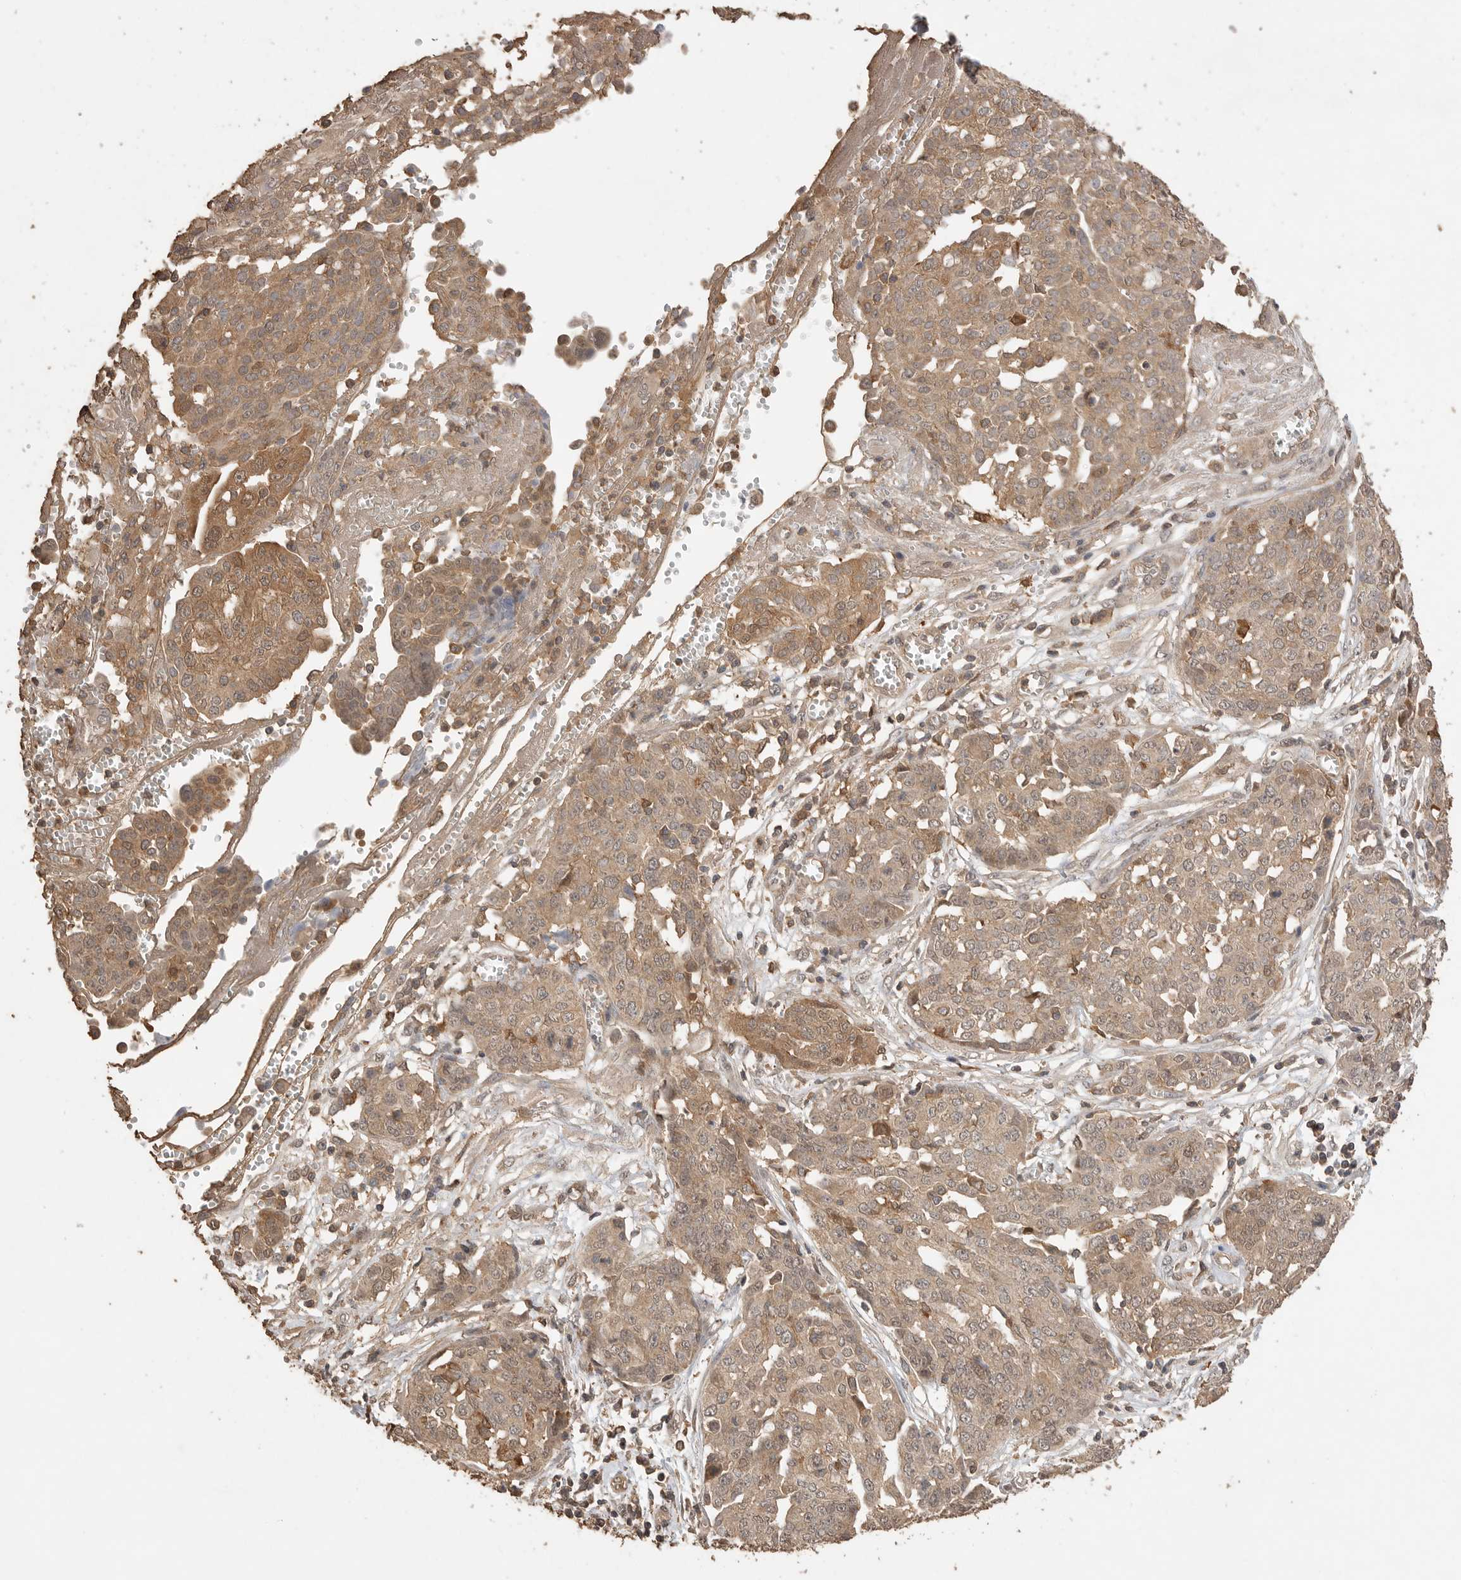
{"staining": {"intensity": "moderate", "quantity": ">75%", "location": "cytoplasmic/membranous"}, "tissue": "ovarian cancer", "cell_type": "Tumor cells", "image_type": "cancer", "snomed": [{"axis": "morphology", "description": "Cystadenocarcinoma, serous, NOS"}, {"axis": "topography", "description": "Soft tissue"}, {"axis": "topography", "description": "Ovary"}], "caption": "DAB immunohistochemical staining of human ovarian cancer reveals moderate cytoplasmic/membranous protein positivity in approximately >75% of tumor cells.", "gene": "MAP2K1", "patient": {"sex": "female", "age": 57}}